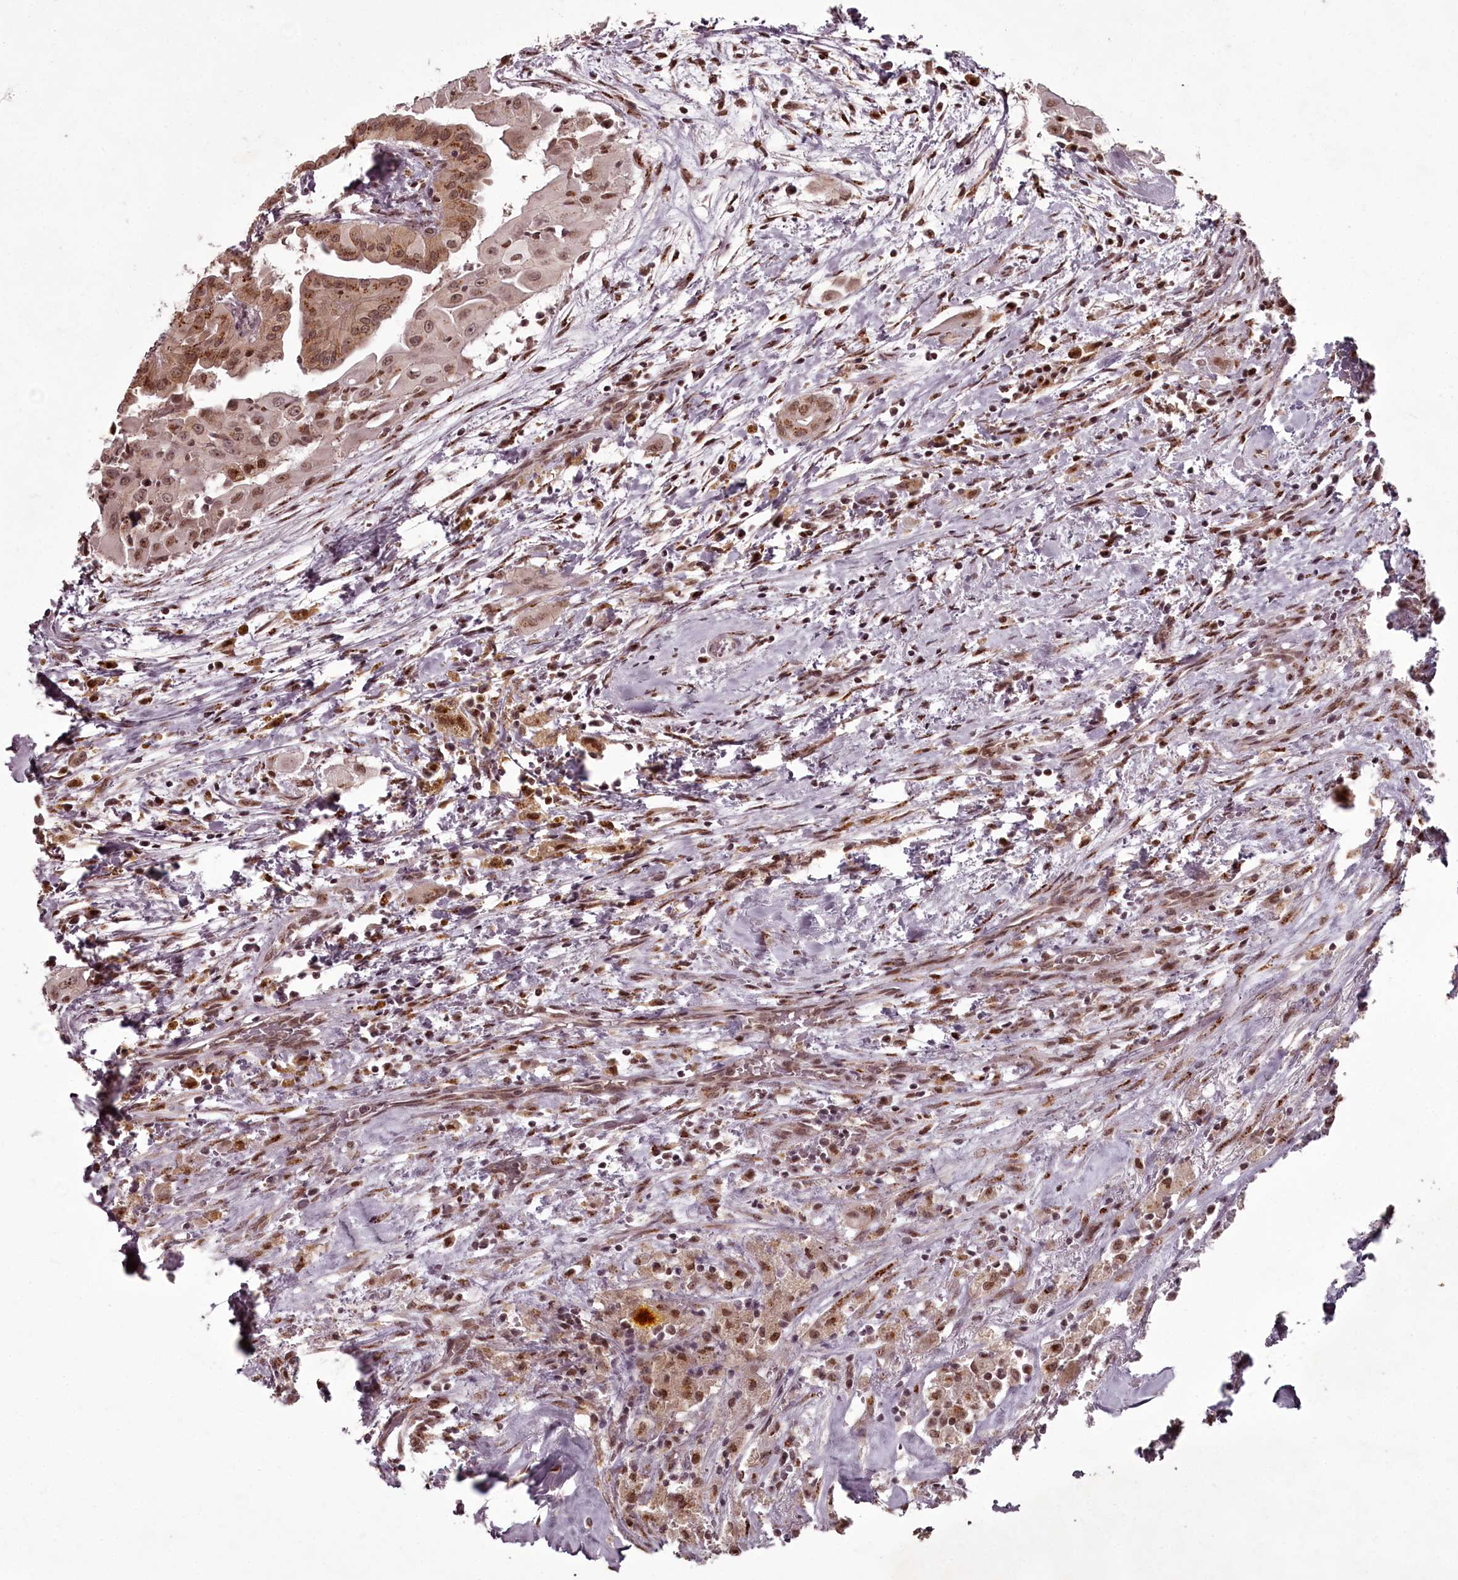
{"staining": {"intensity": "moderate", "quantity": ">75%", "location": "nuclear"}, "tissue": "thyroid cancer", "cell_type": "Tumor cells", "image_type": "cancer", "snomed": [{"axis": "morphology", "description": "Papillary adenocarcinoma, NOS"}, {"axis": "topography", "description": "Thyroid gland"}], "caption": "This micrograph displays immunohistochemistry (IHC) staining of thyroid cancer (papillary adenocarcinoma), with medium moderate nuclear positivity in about >75% of tumor cells.", "gene": "CEP83", "patient": {"sex": "female", "age": 59}}